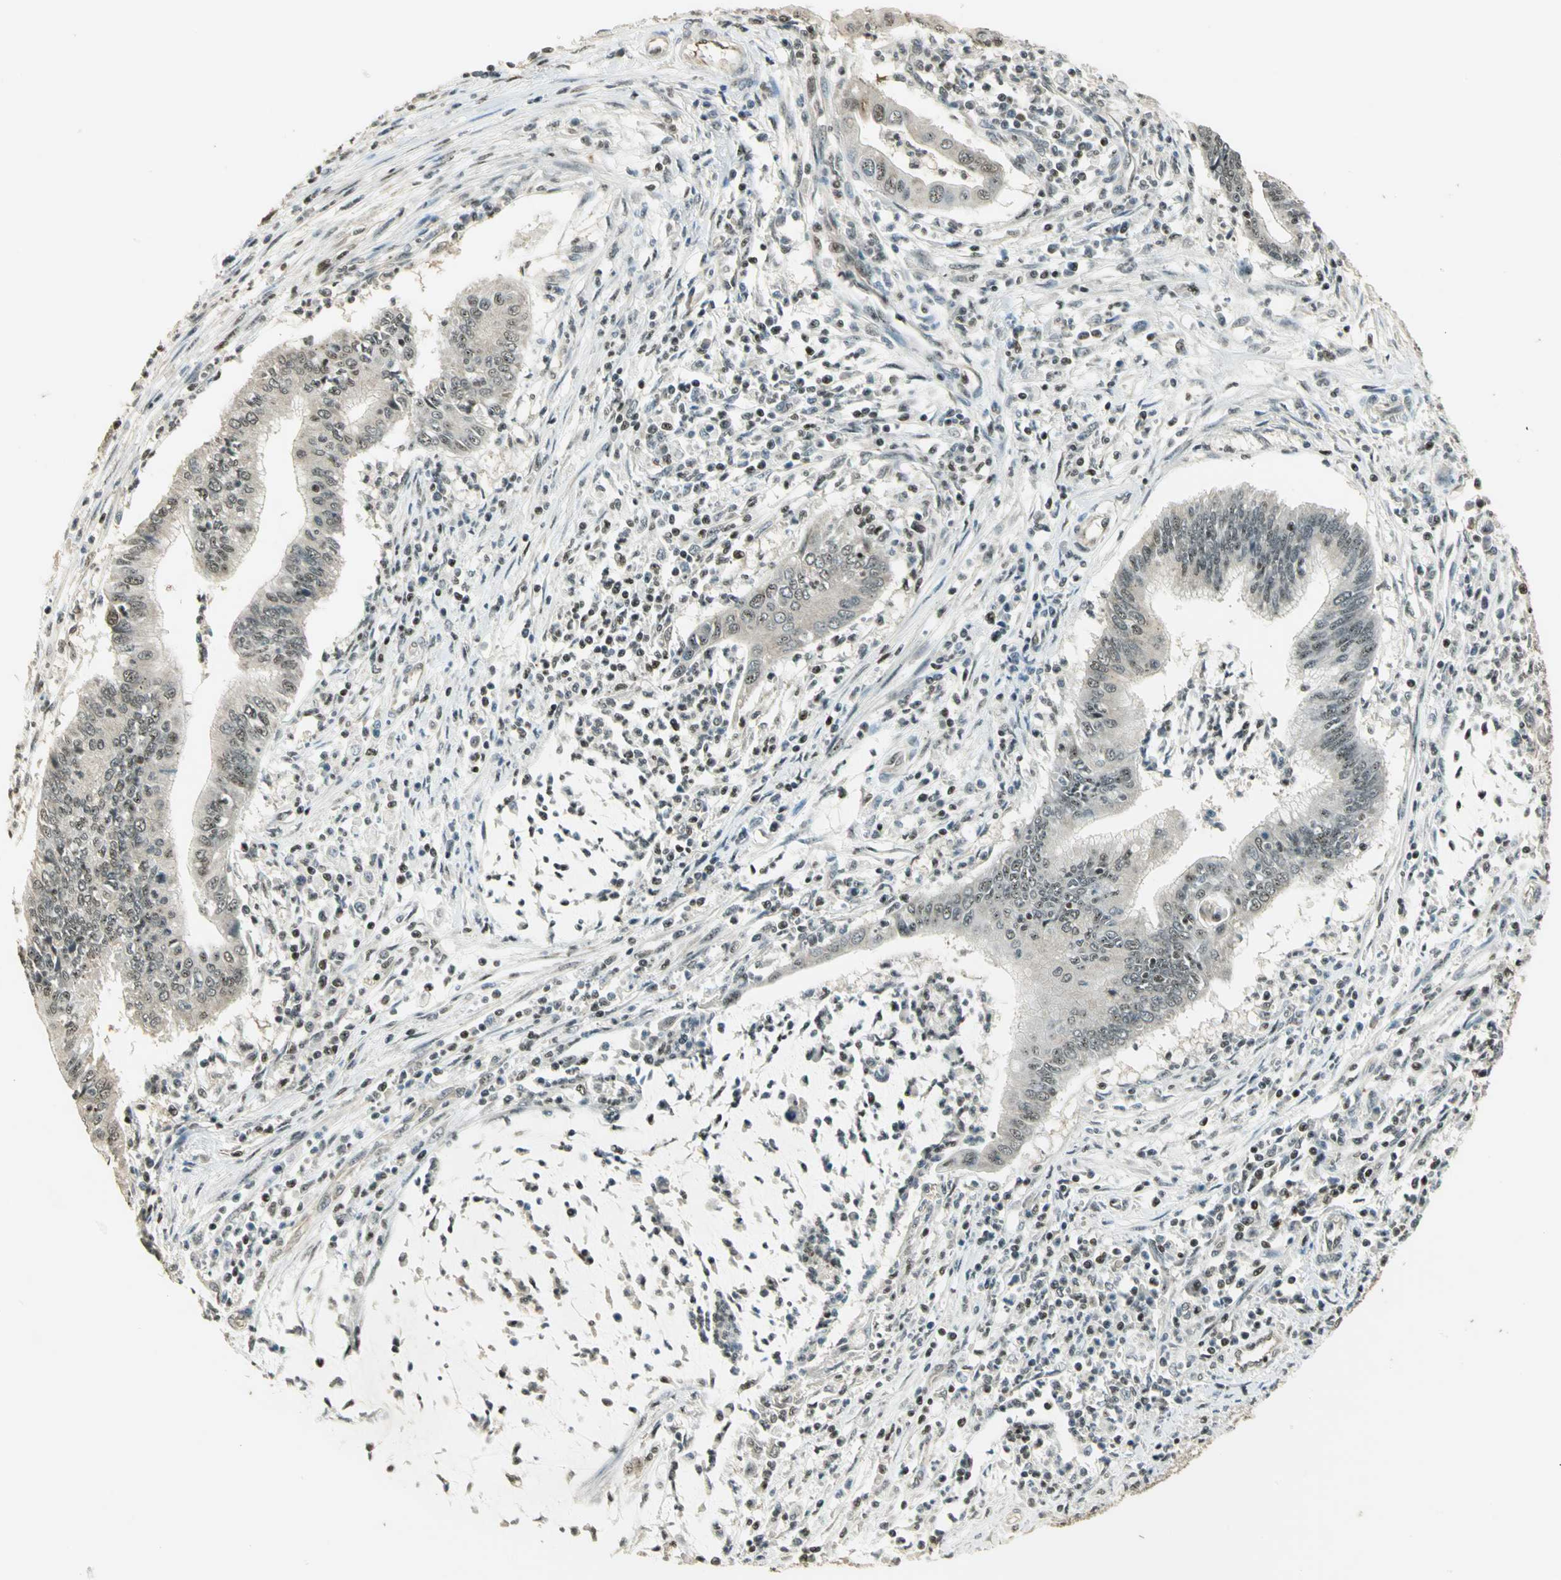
{"staining": {"intensity": "weak", "quantity": "25%-75%", "location": "nuclear"}, "tissue": "cervical cancer", "cell_type": "Tumor cells", "image_type": "cancer", "snomed": [{"axis": "morphology", "description": "Adenocarcinoma, NOS"}, {"axis": "topography", "description": "Cervix"}], "caption": "Protein staining of cervical adenocarcinoma tissue demonstrates weak nuclear expression in about 25%-75% of tumor cells.", "gene": "ELF1", "patient": {"sex": "female", "age": 36}}